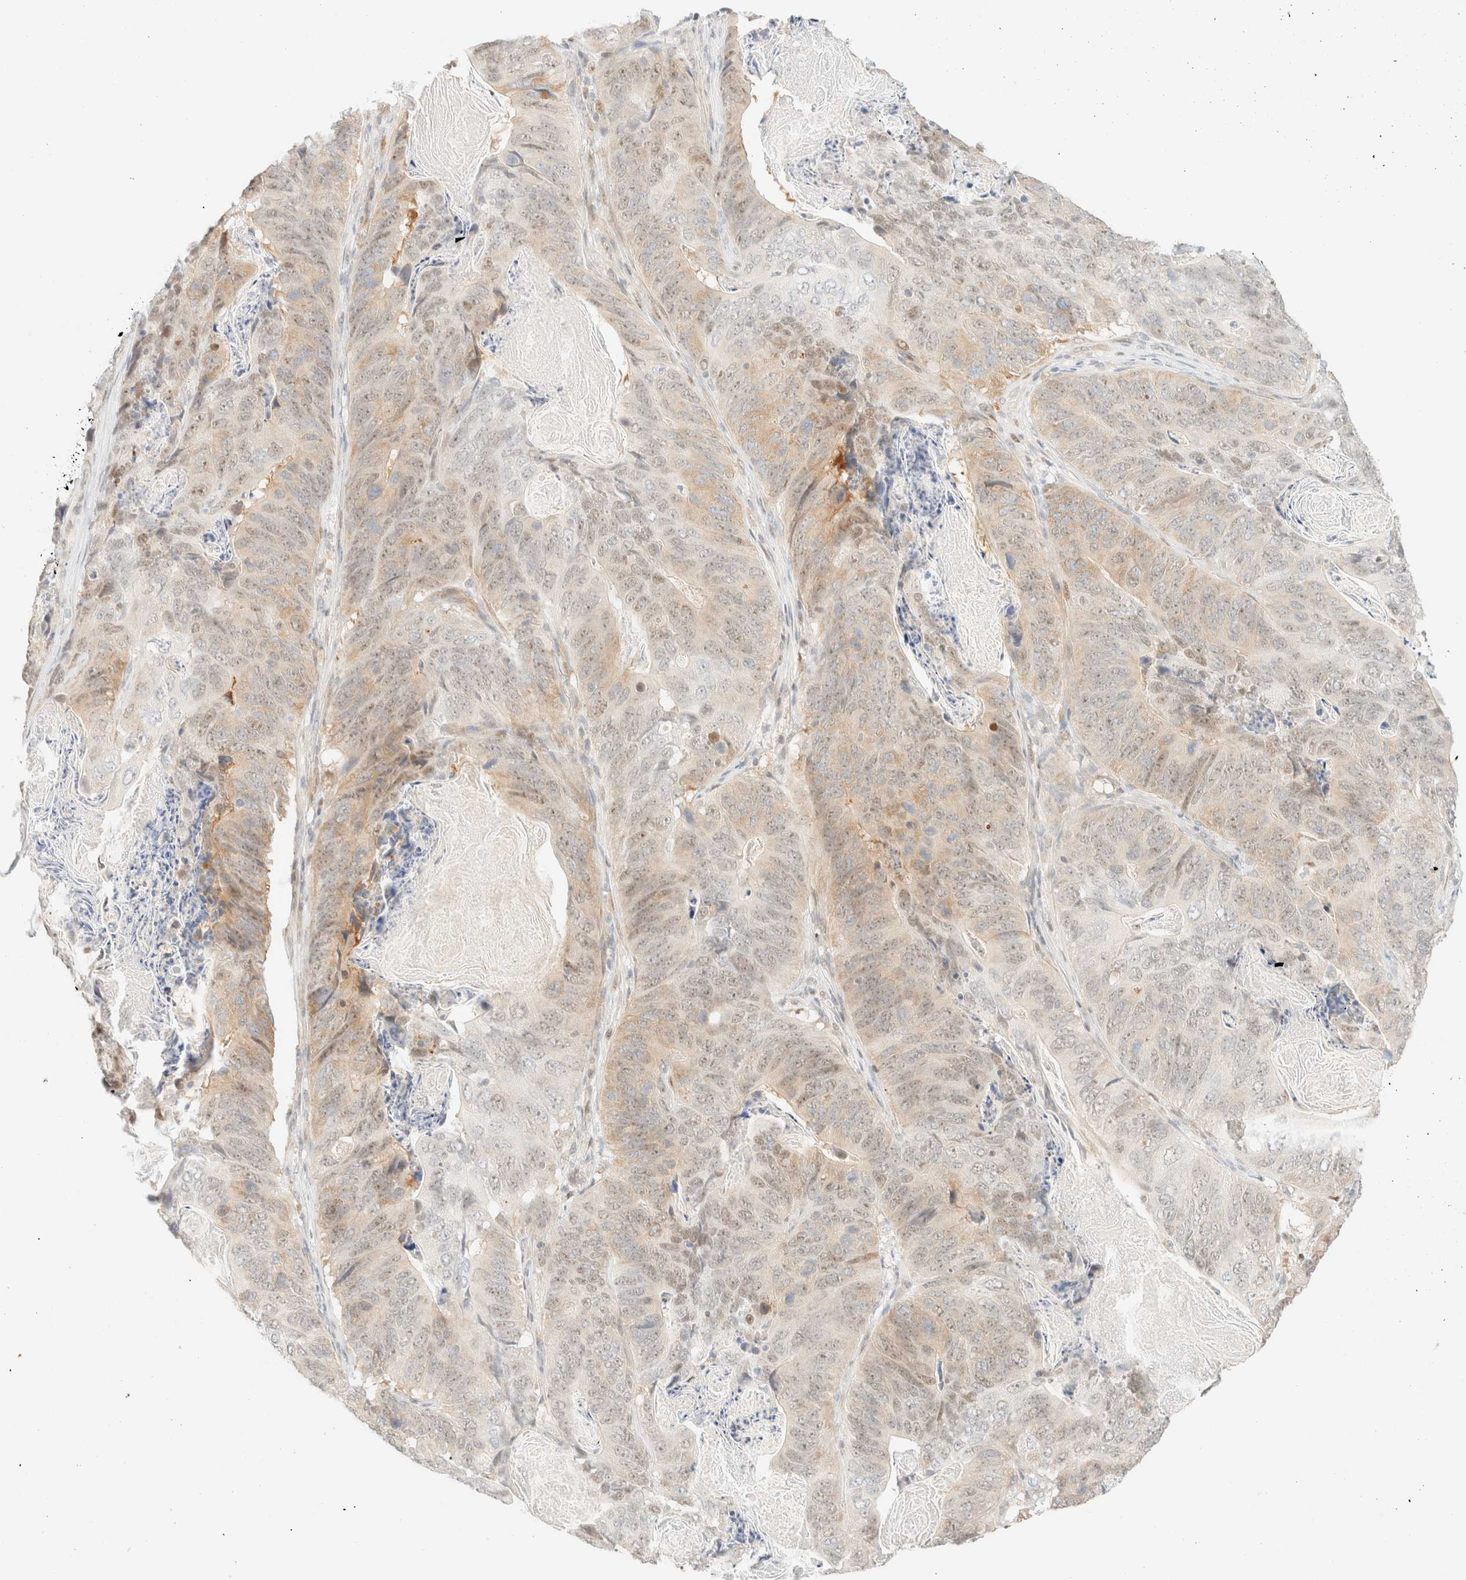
{"staining": {"intensity": "weak", "quantity": "25%-75%", "location": "cytoplasmic/membranous,nuclear"}, "tissue": "stomach cancer", "cell_type": "Tumor cells", "image_type": "cancer", "snomed": [{"axis": "morphology", "description": "Normal tissue, NOS"}, {"axis": "morphology", "description": "Adenocarcinoma, NOS"}, {"axis": "topography", "description": "Stomach"}], "caption": "Human adenocarcinoma (stomach) stained with a protein marker demonstrates weak staining in tumor cells.", "gene": "TSR1", "patient": {"sex": "female", "age": 89}}